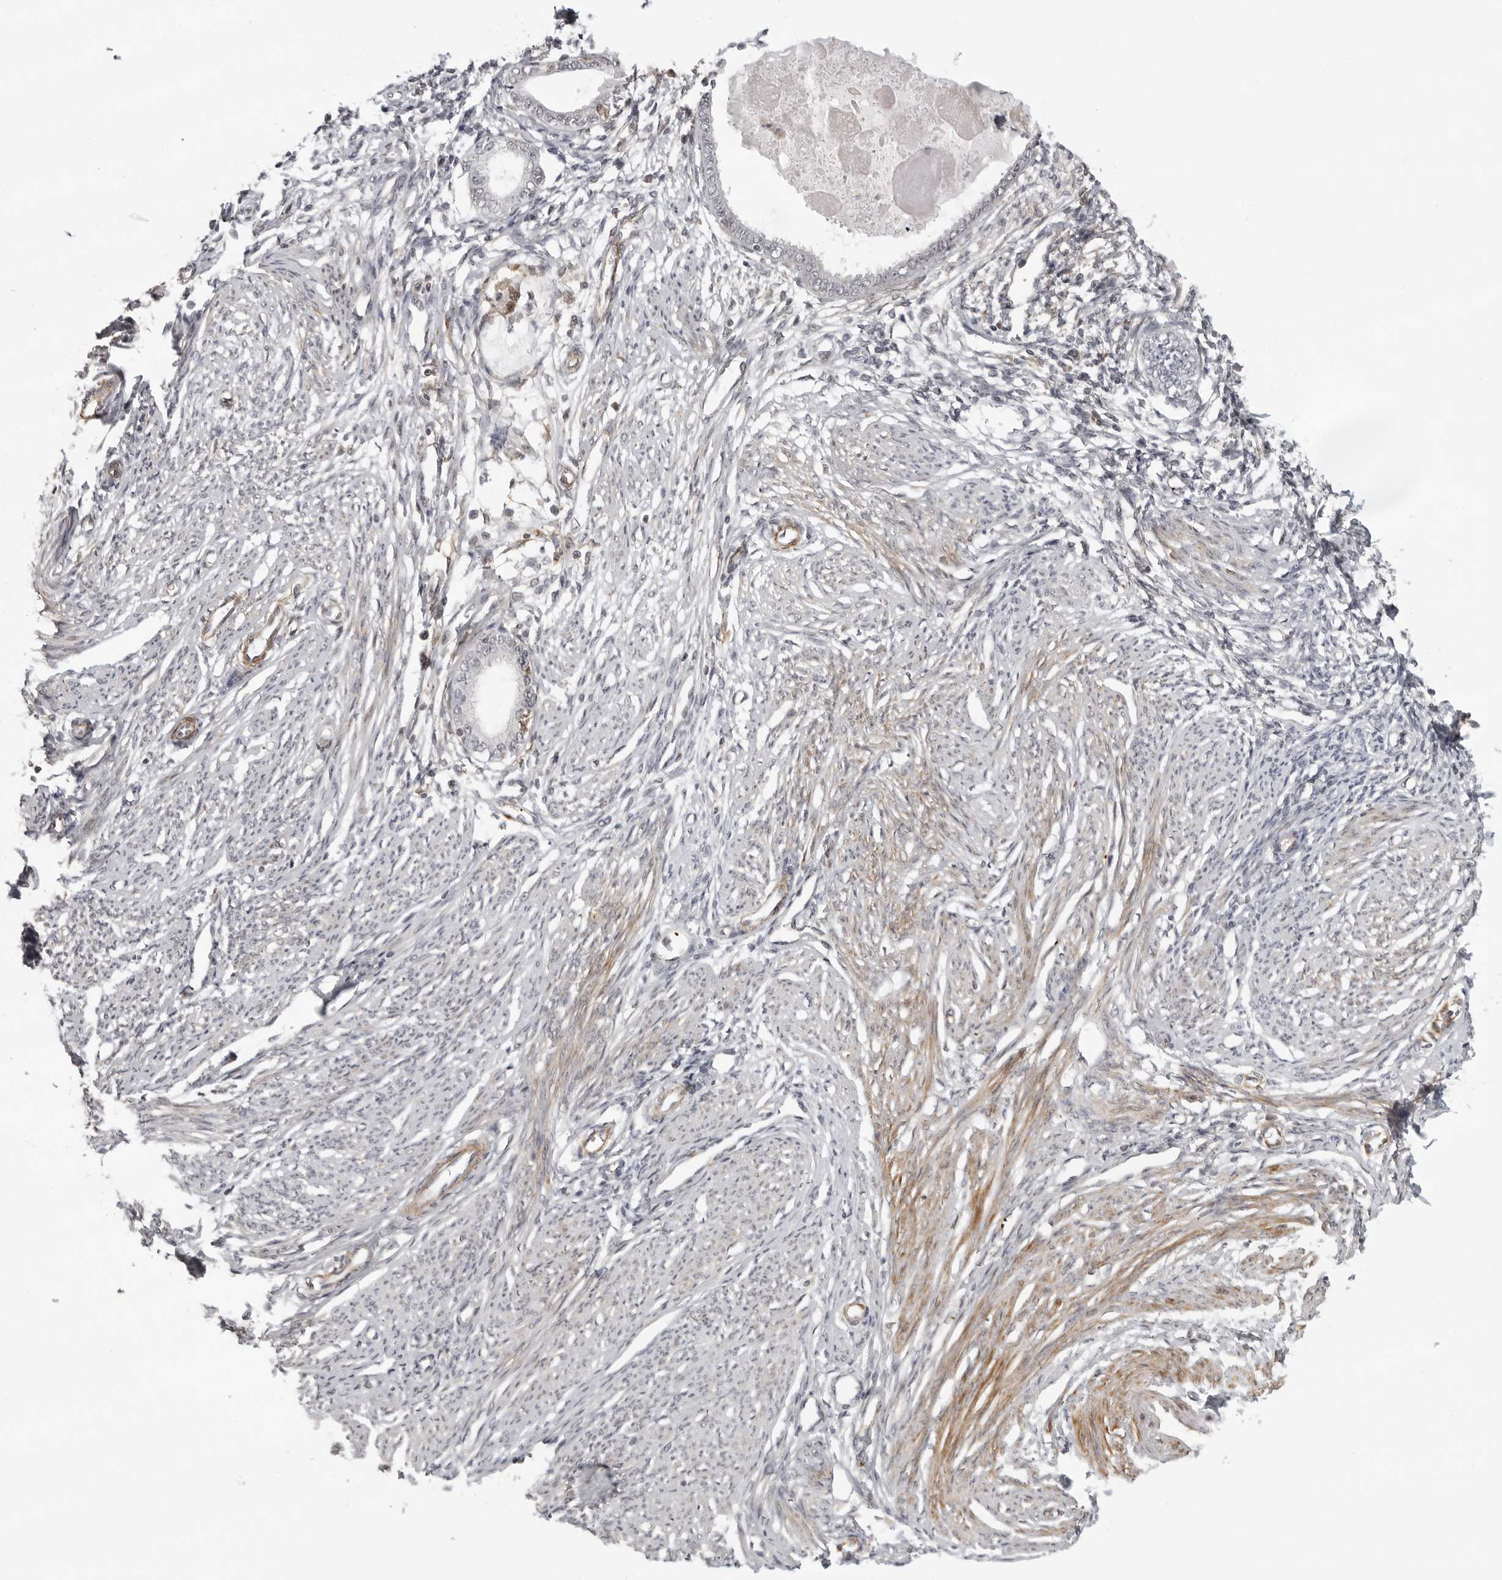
{"staining": {"intensity": "negative", "quantity": "none", "location": "none"}, "tissue": "endometrium", "cell_type": "Cells in endometrial stroma", "image_type": "normal", "snomed": [{"axis": "morphology", "description": "Normal tissue, NOS"}, {"axis": "topography", "description": "Endometrium"}], "caption": "The immunohistochemistry (IHC) image has no significant expression in cells in endometrial stroma of endometrium.", "gene": "TUT4", "patient": {"sex": "female", "age": 56}}